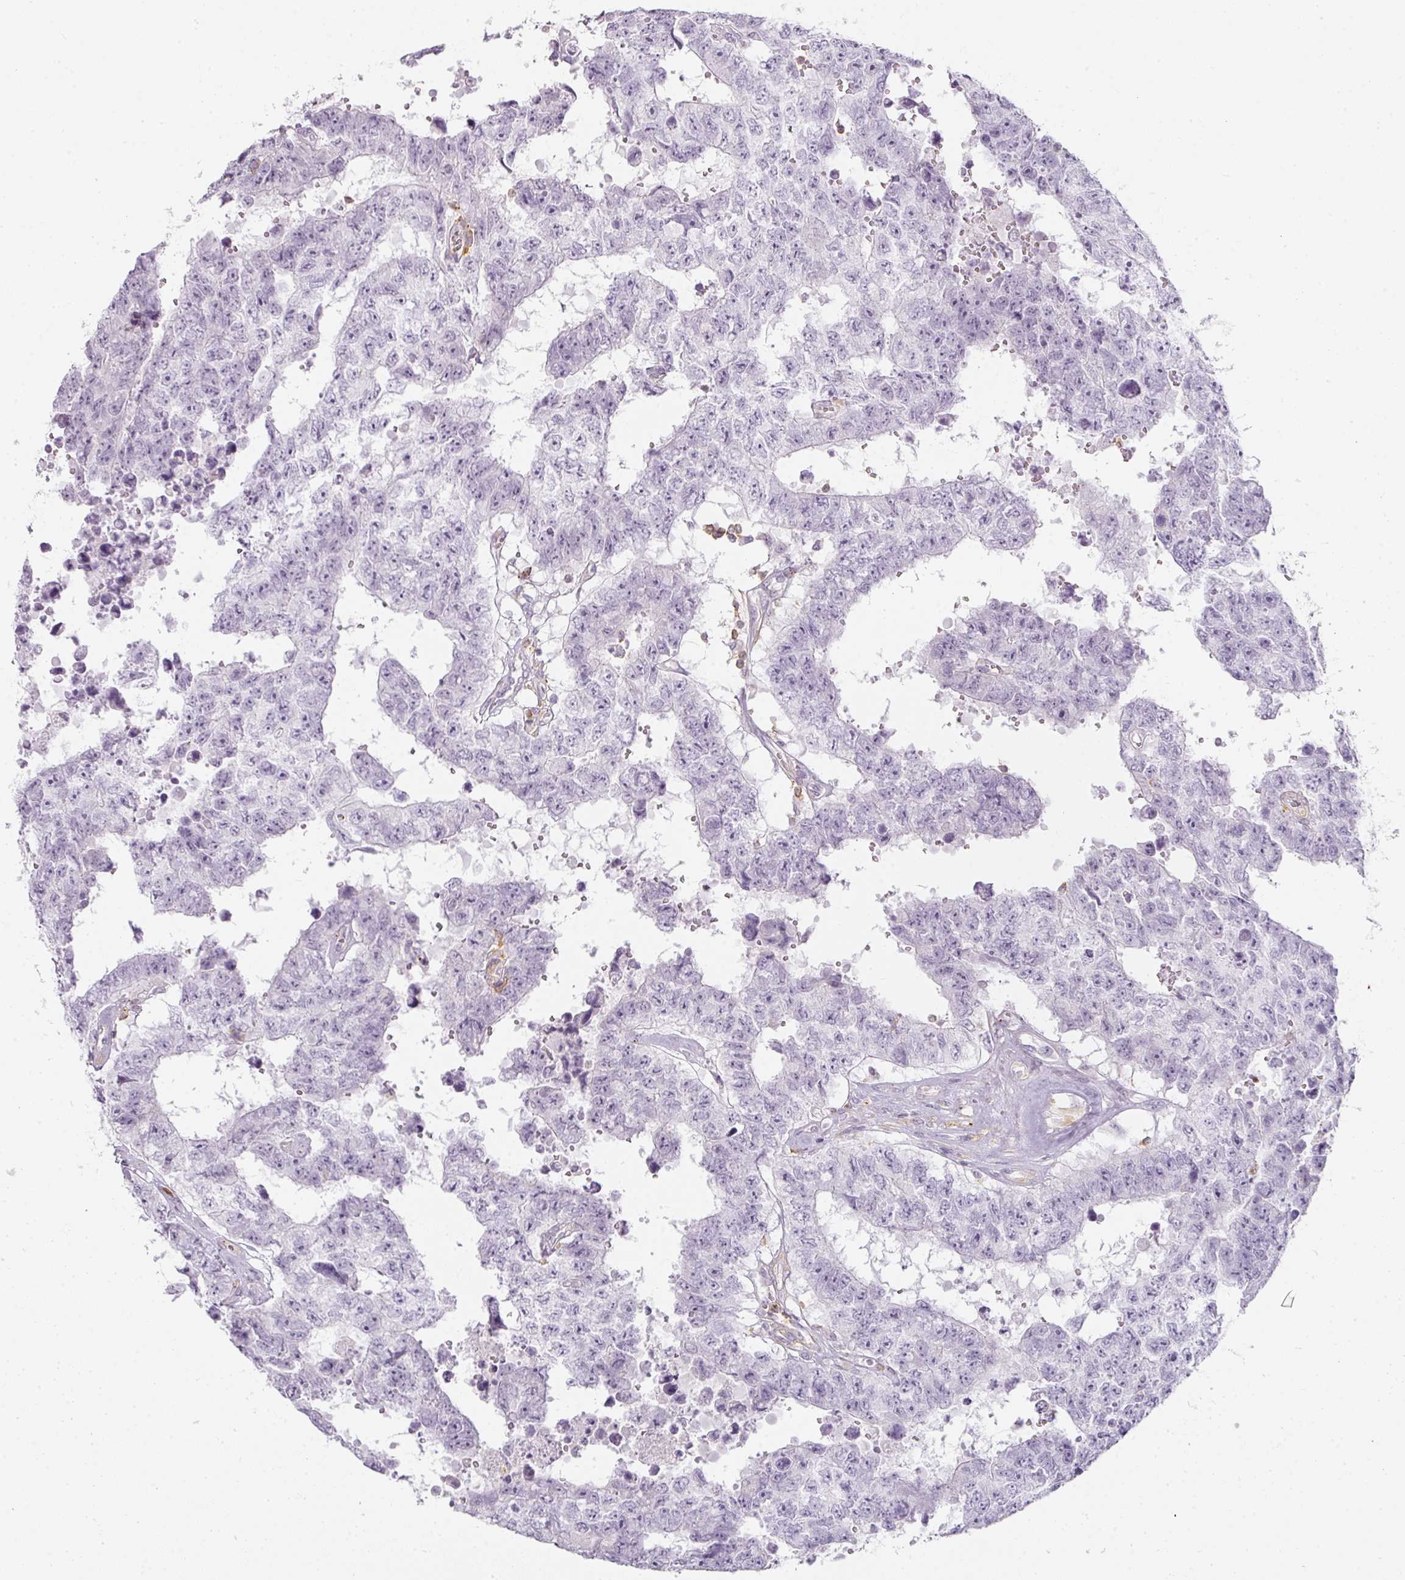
{"staining": {"intensity": "negative", "quantity": "none", "location": "none"}, "tissue": "testis cancer", "cell_type": "Tumor cells", "image_type": "cancer", "snomed": [{"axis": "morphology", "description": "Normal tissue, NOS"}, {"axis": "morphology", "description": "Carcinoma, Embryonal, NOS"}, {"axis": "topography", "description": "Testis"}, {"axis": "topography", "description": "Epididymis"}], "caption": "Immunohistochemistry photomicrograph of neoplastic tissue: human testis cancer (embryonal carcinoma) stained with DAB exhibits no significant protein staining in tumor cells.", "gene": "TMEM42", "patient": {"sex": "male", "age": 25}}